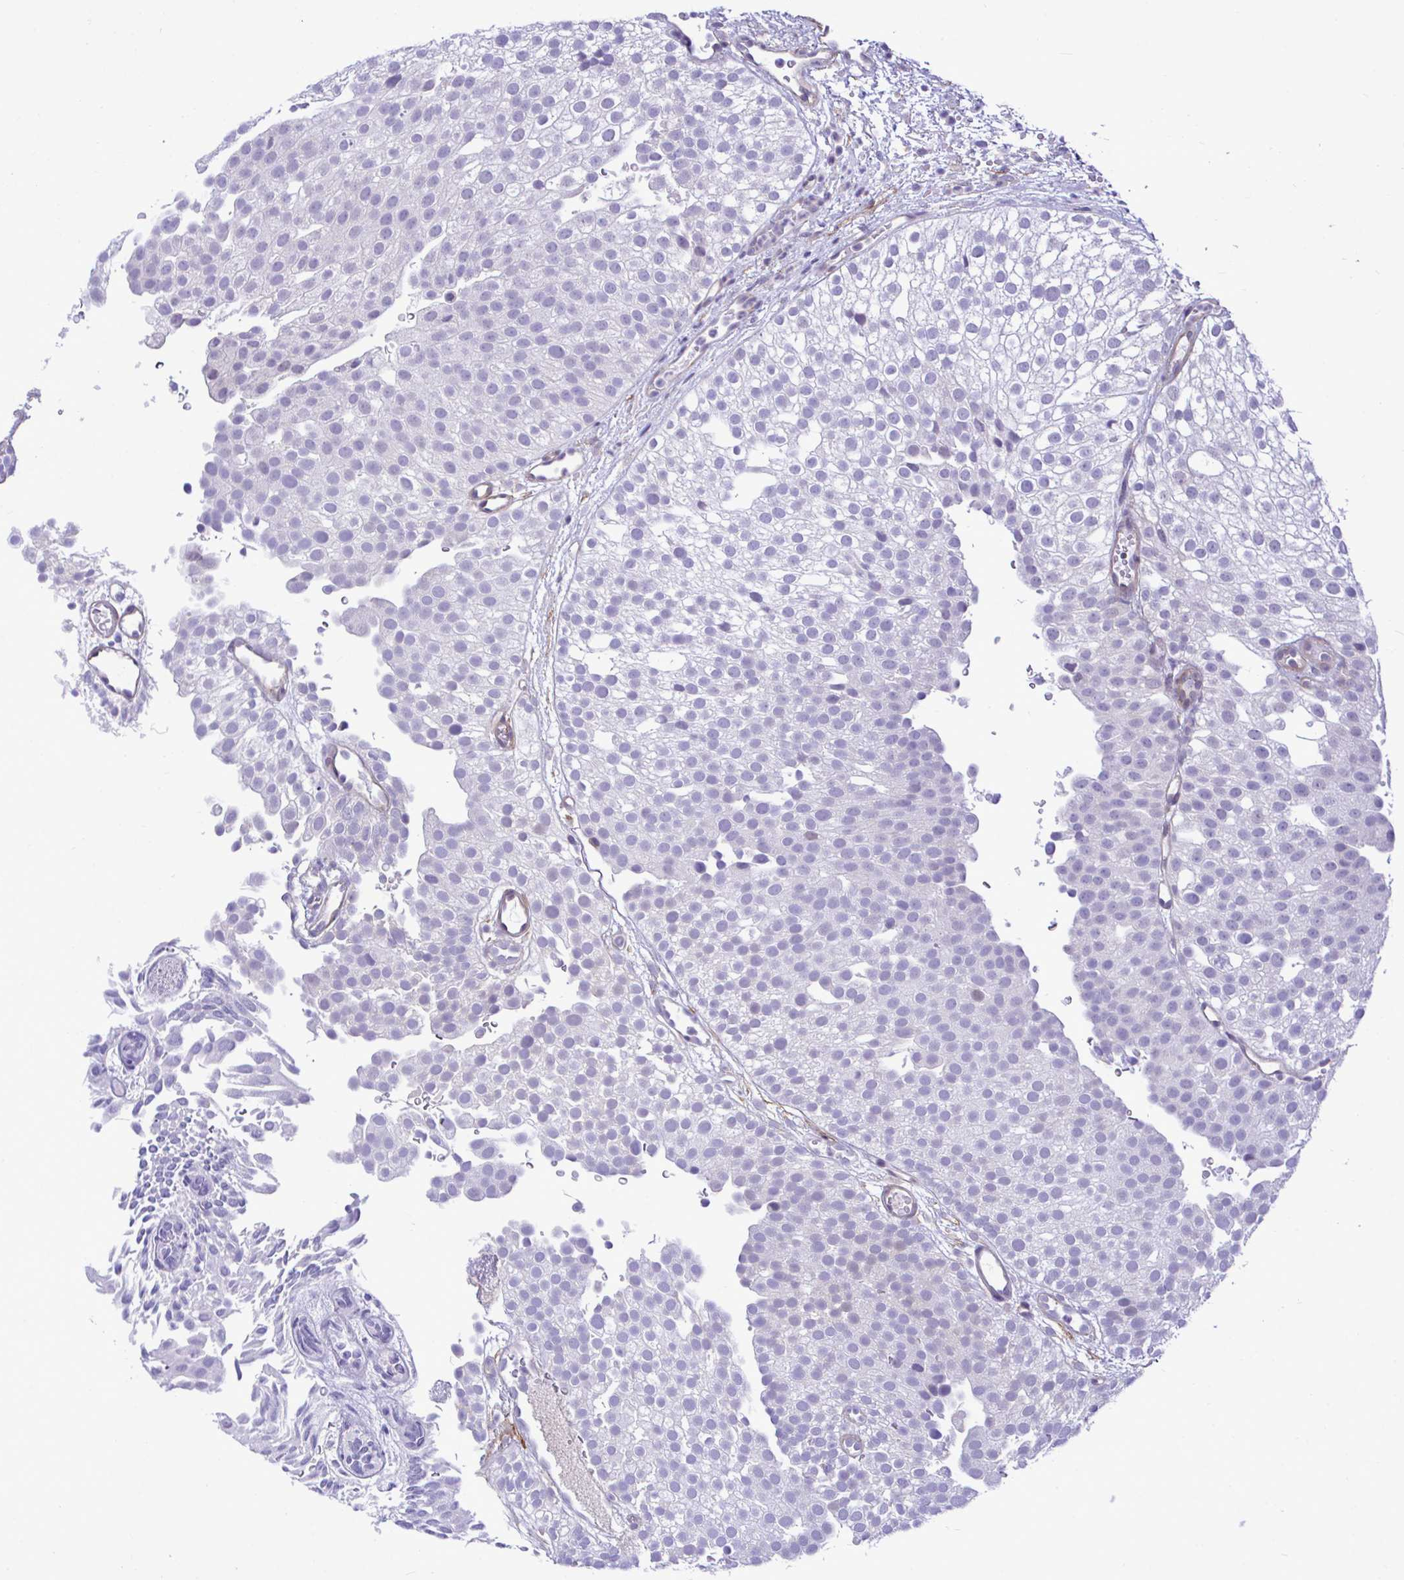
{"staining": {"intensity": "negative", "quantity": "none", "location": "none"}, "tissue": "urothelial cancer", "cell_type": "Tumor cells", "image_type": "cancer", "snomed": [{"axis": "morphology", "description": "Urothelial carcinoma, Low grade"}, {"axis": "topography", "description": "Urinary bladder"}], "caption": "Immunohistochemical staining of urothelial cancer reveals no significant expression in tumor cells. (Stains: DAB (3,3'-diaminobenzidine) immunohistochemistry with hematoxylin counter stain, Microscopy: brightfield microscopy at high magnification).", "gene": "SLC25A51", "patient": {"sex": "male", "age": 78}}